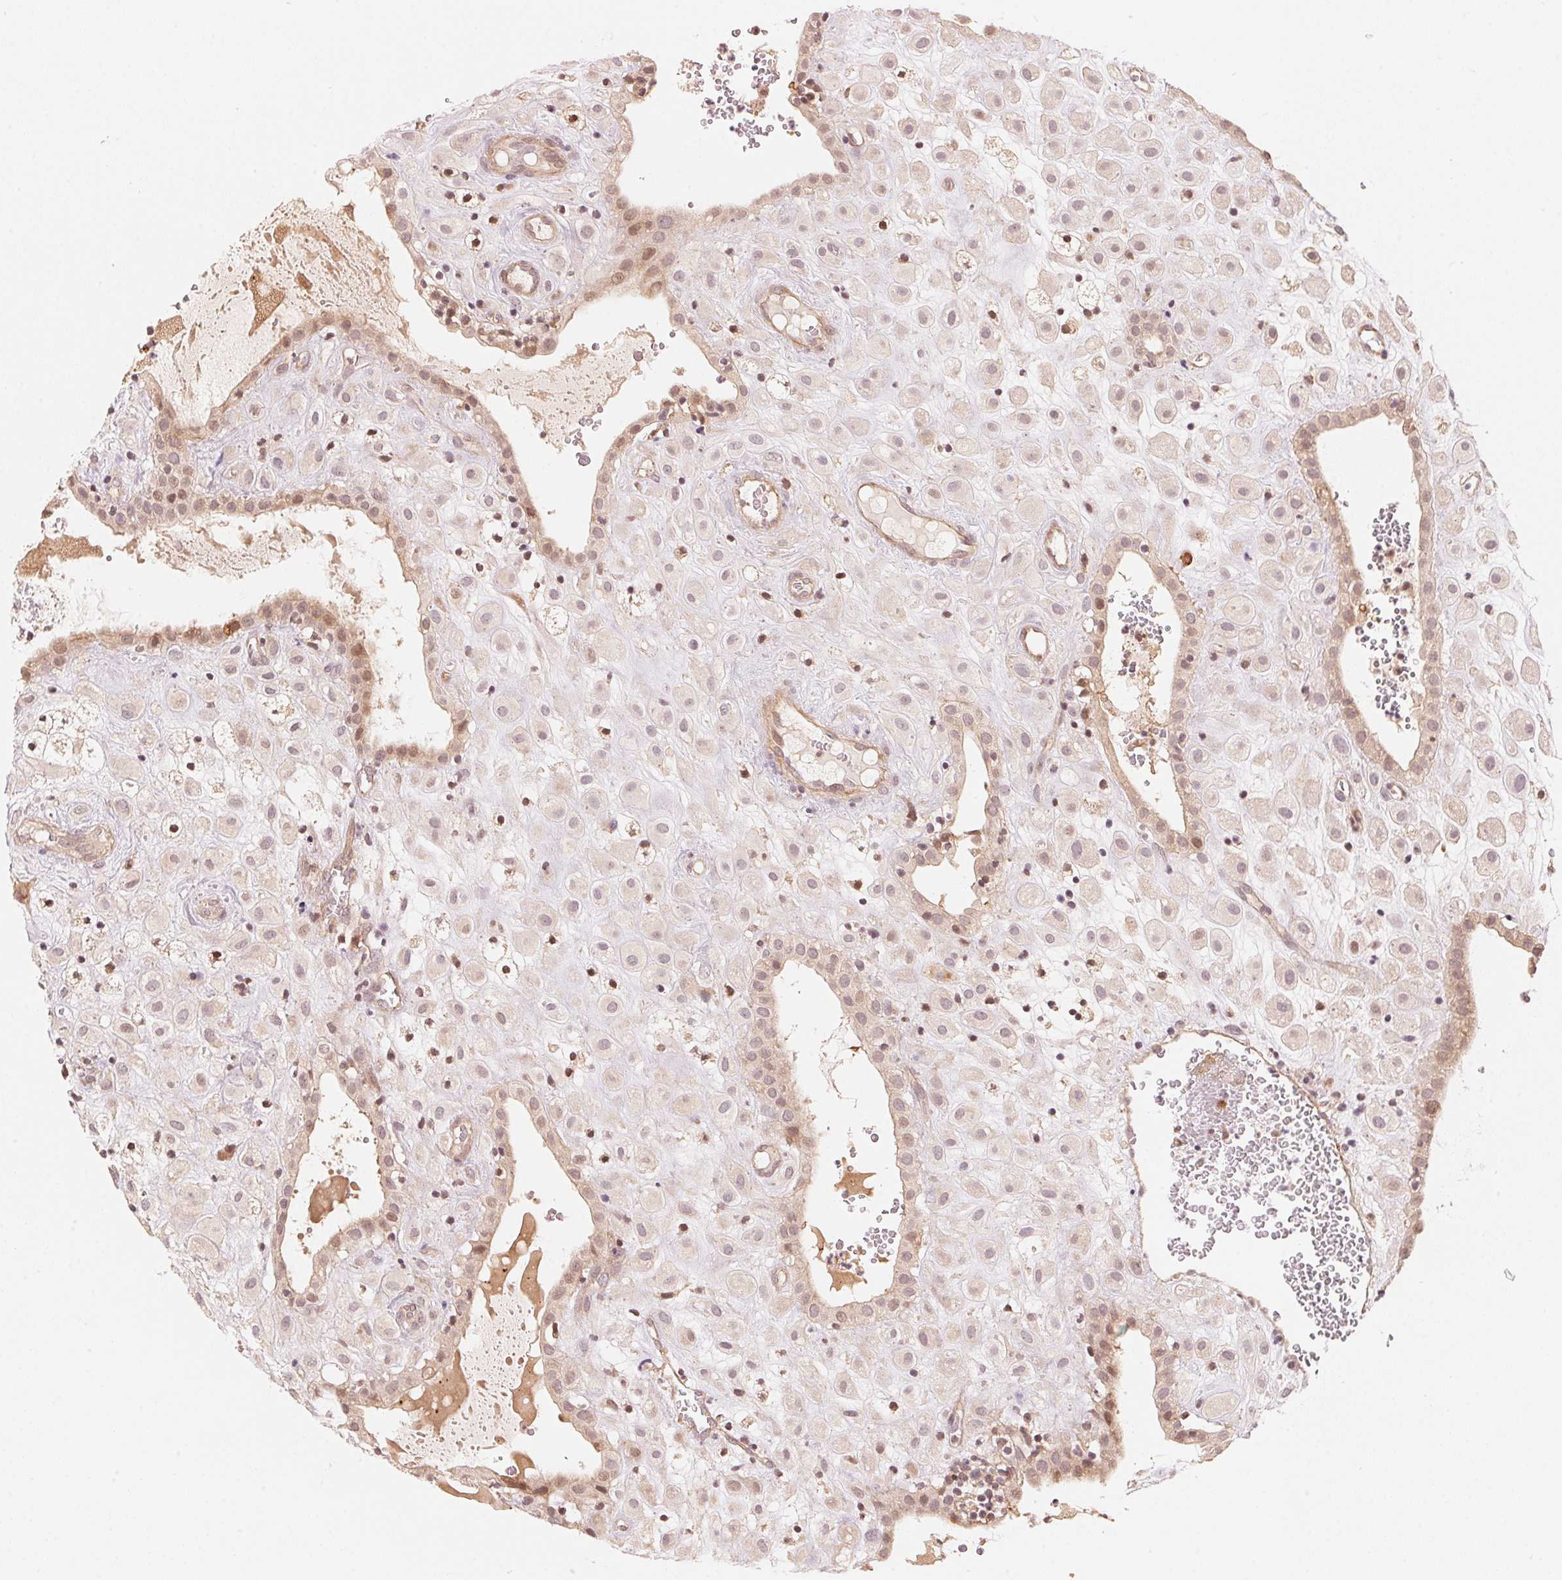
{"staining": {"intensity": "negative", "quantity": "none", "location": "none"}, "tissue": "placenta", "cell_type": "Decidual cells", "image_type": "normal", "snomed": [{"axis": "morphology", "description": "Normal tissue, NOS"}, {"axis": "topography", "description": "Placenta"}], "caption": "The histopathology image demonstrates no significant positivity in decidual cells of placenta.", "gene": "PRKN", "patient": {"sex": "female", "age": 24}}